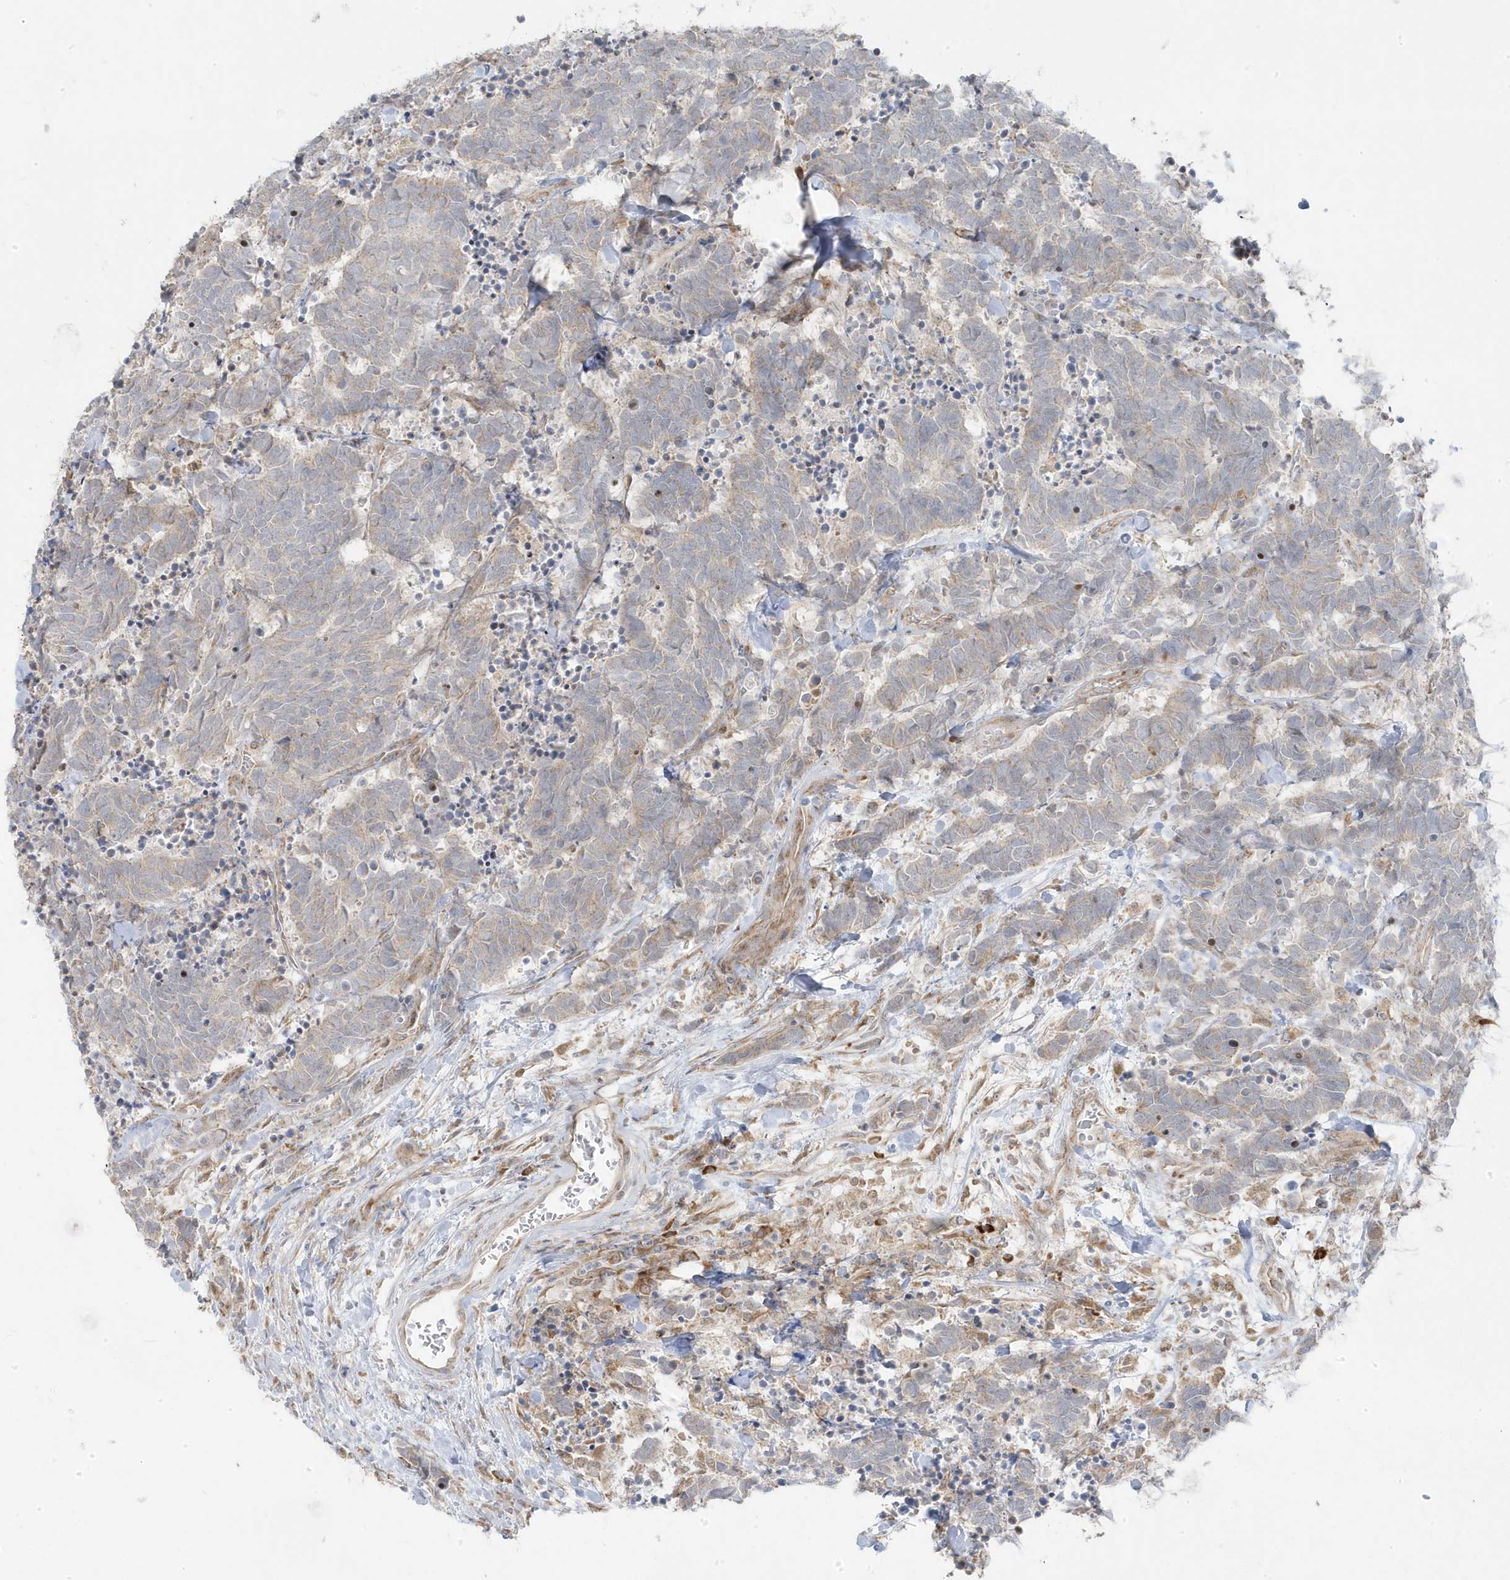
{"staining": {"intensity": "weak", "quantity": "<25%", "location": "cytoplasmic/membranous"}, "tissue": "carcinoid", "cell_type": "Tumor cells", "image_type": "cancer", "snomed": [{"axis": "morphology", "description": "Carcinoma, NOS"}, {"axis": "morphology", "description": "Carcinoid, malignant, NOS"}, {"axis": "topography", "description": "Urinary bladder"}], "caption": "IHC of human carcinoid demonstrates no expression in tumor cells.", "gene": "ZNF654", "patient": {"sex": "male", "age": 57}}